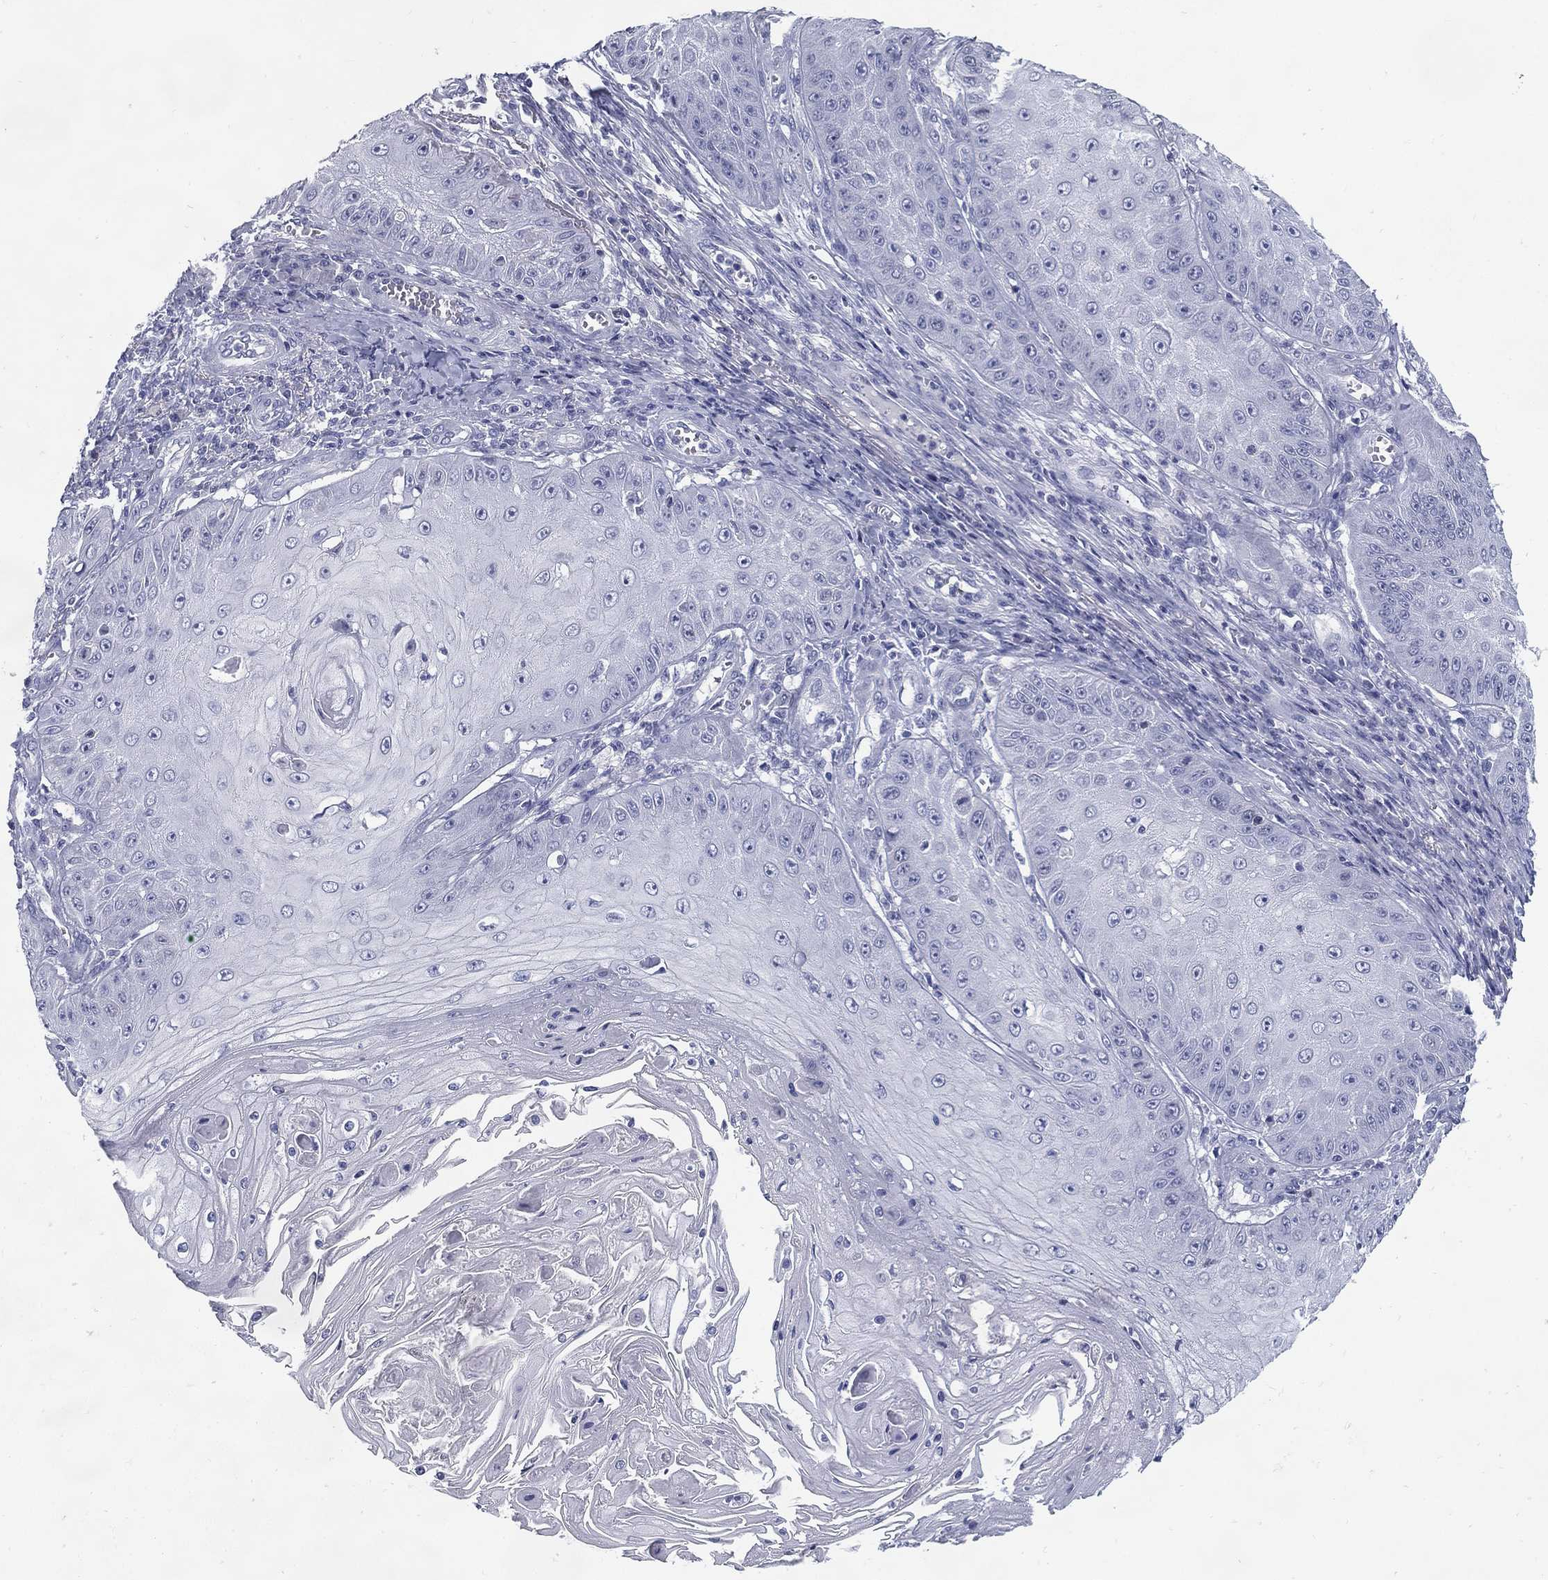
{"staining": {"intensity": "negative", "quantity": "none", "location": "none"}, "tissue": "skin cancer", "cell_type": "Tumor cells", "image_type": "cancer", "snomed": [{"axis": "morphology", "description": "Squamous cell carcinoma, NOS"}, {"axis": "topography", "description": "Skin"}], "caption": "Tumor cells show no significant expression in skin cancer (squamous cell carcinoma).", "gene": "KIF2C", "patient": {"sex": "male", "age": 70}}